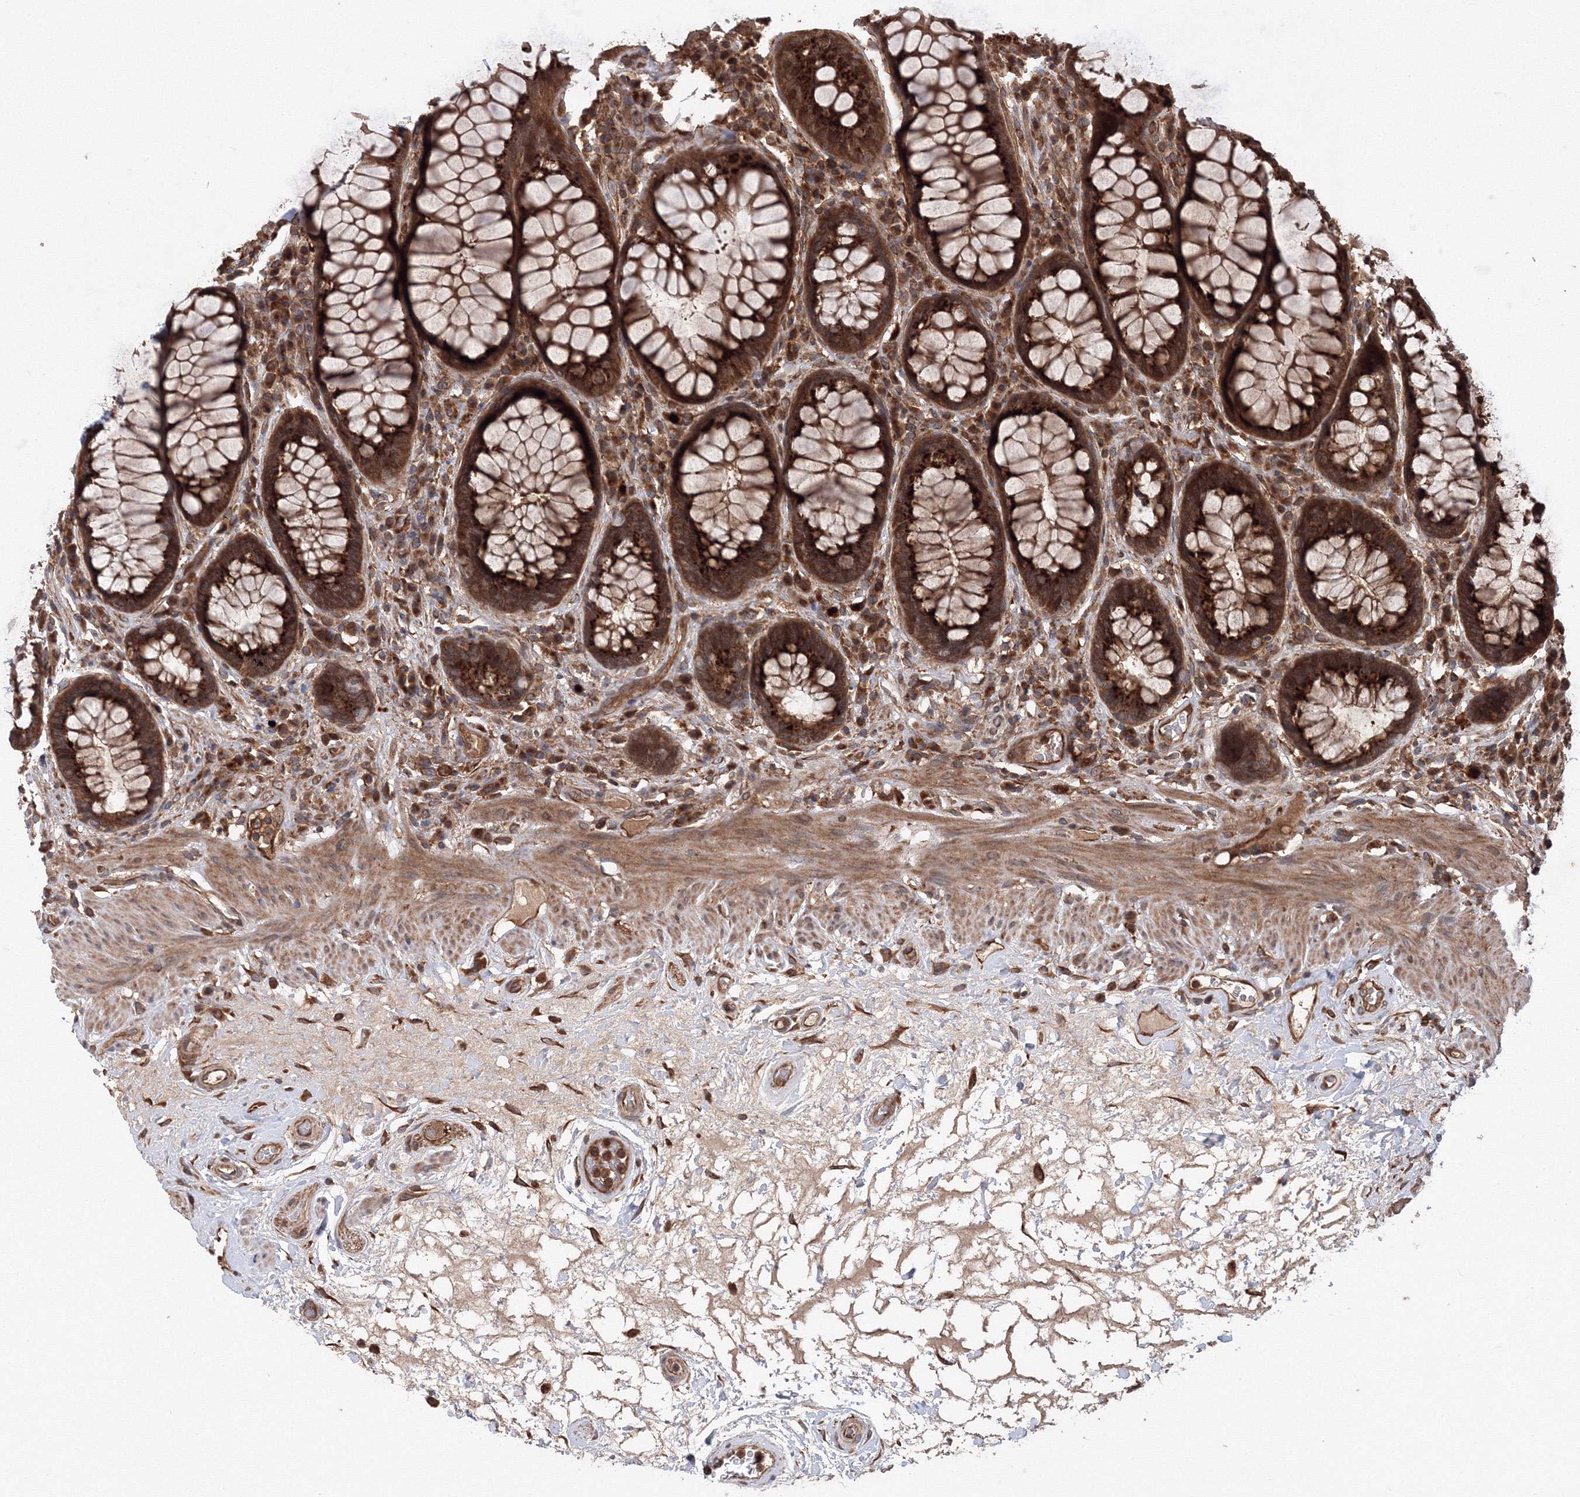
{"staining": {"intensity": "strong", "quantity": ">75%", "location": "cytoplasmic/membranous"}, "tissue": "rectum", "cell_type": "Glandular cells", "image_type": "normal", "snomed": [{"axis": "morphology", "description": "Normal tissue, NOS"}, {"axis": "topography", "description": "Rectum"}], "caption": "Immunohistochemical staining of normal human rectum shows >75% levels of strong cytoplasmic/membranous protein staining in approximately >75% of glandular cells. The staining is performed using DAB brown chromogen to label protein expression. The nuclei are counter-stained blue using hematoxylin.", "gene": "ATG3", "patient": {"sex": "male", "age": 64}}